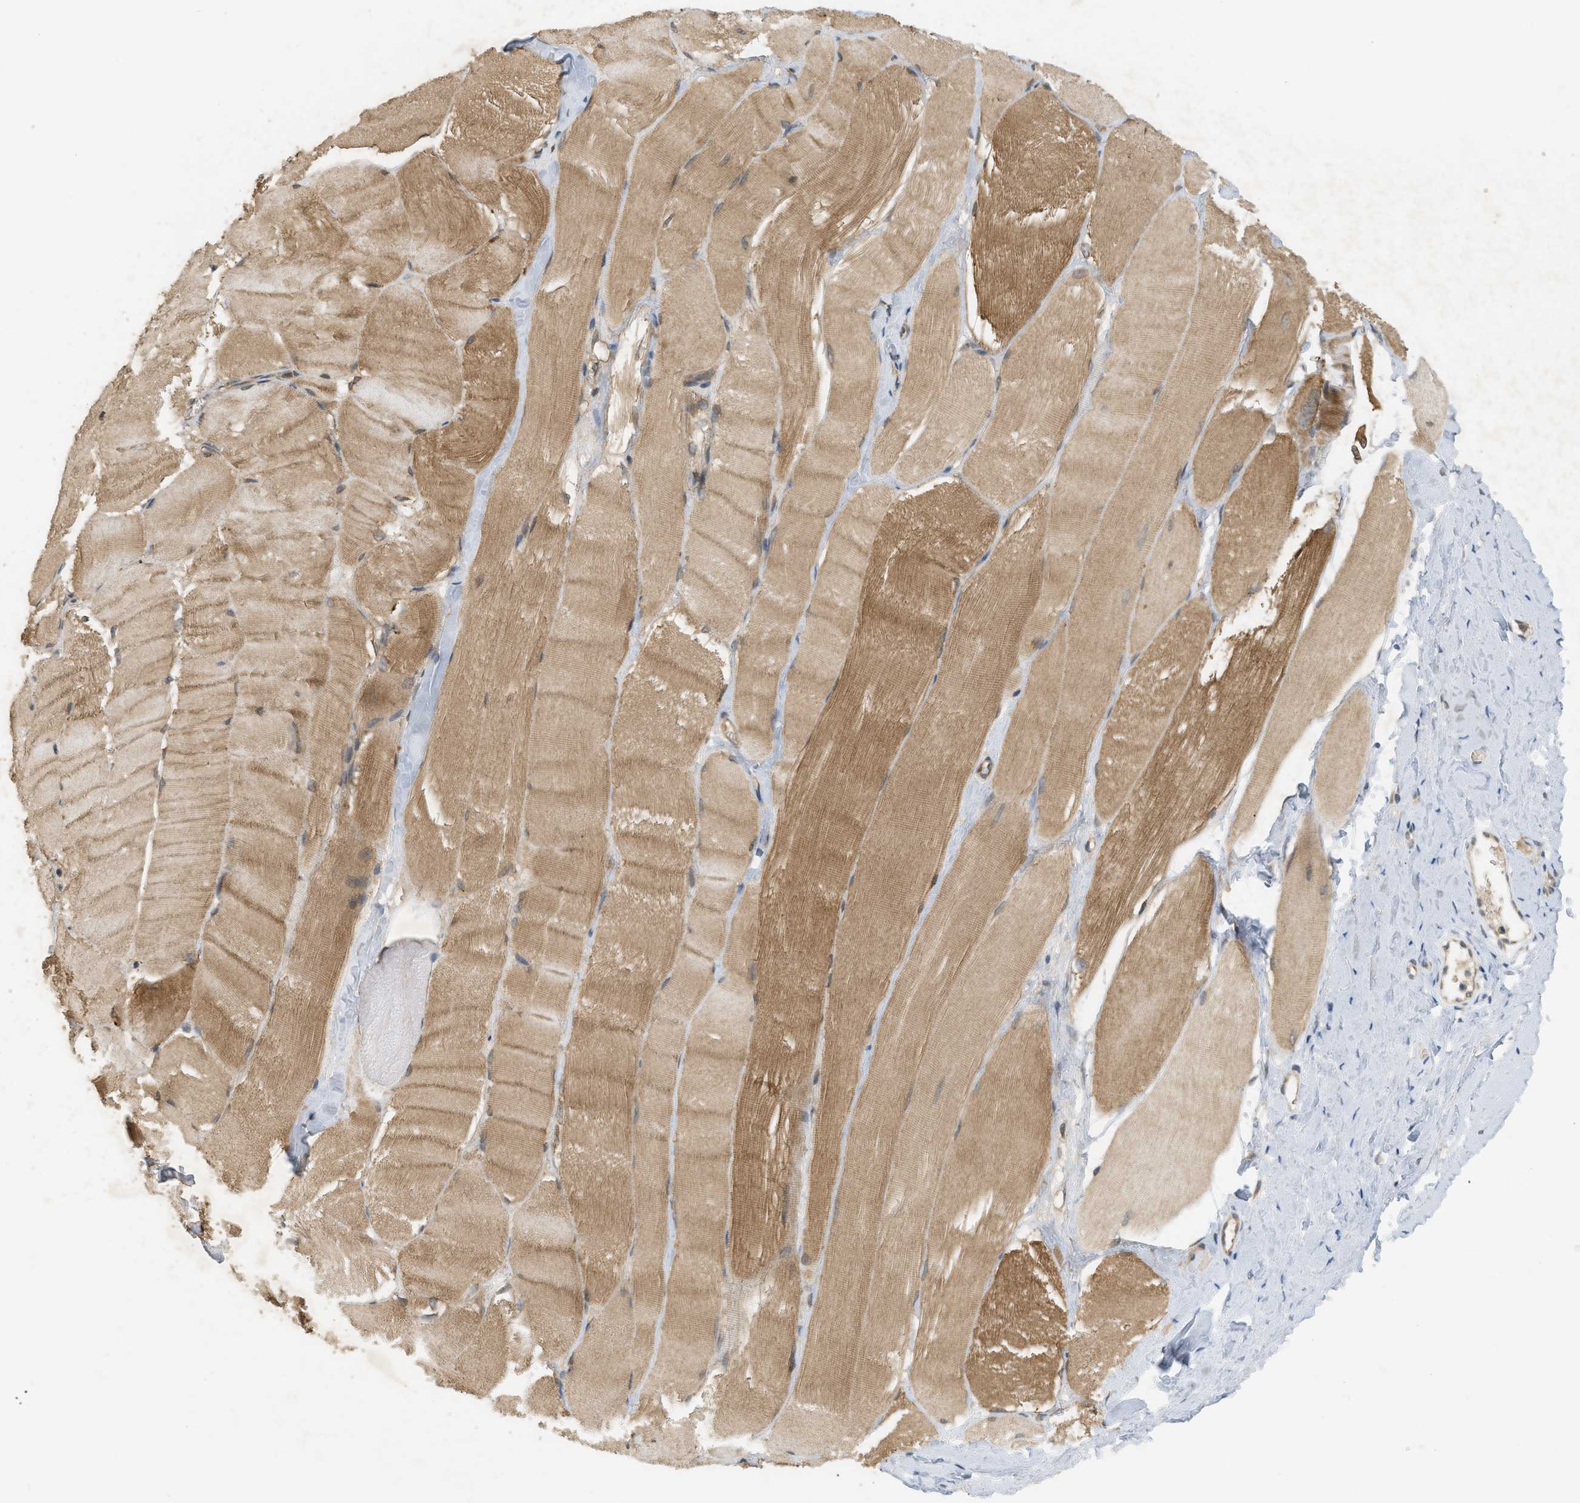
{"staining": {"intensity": "moderate", "quantity": ">75%", "location": "cytoplasmic/membranous"}, "tissue": "skeletal muscle", "cell_type": "Myocytes", "image_type": "normal", "snomed": [{"axis": "morphology", "description": "Normal tissue, NOS"}, {"axis": "morphology", "description": "Squamous cell carcinoma, NOS"}, {"axis": "topography", "description": "Skeletal muscle"}], "caption": "Immunohistochemical staining of benign human skeletal muscle displays medium levels of moderate cytoplasmic/membranous expression in about >75% of myocytes.", "gene": "PRKD1", "patient": {"sex": "male", "age": 51}}